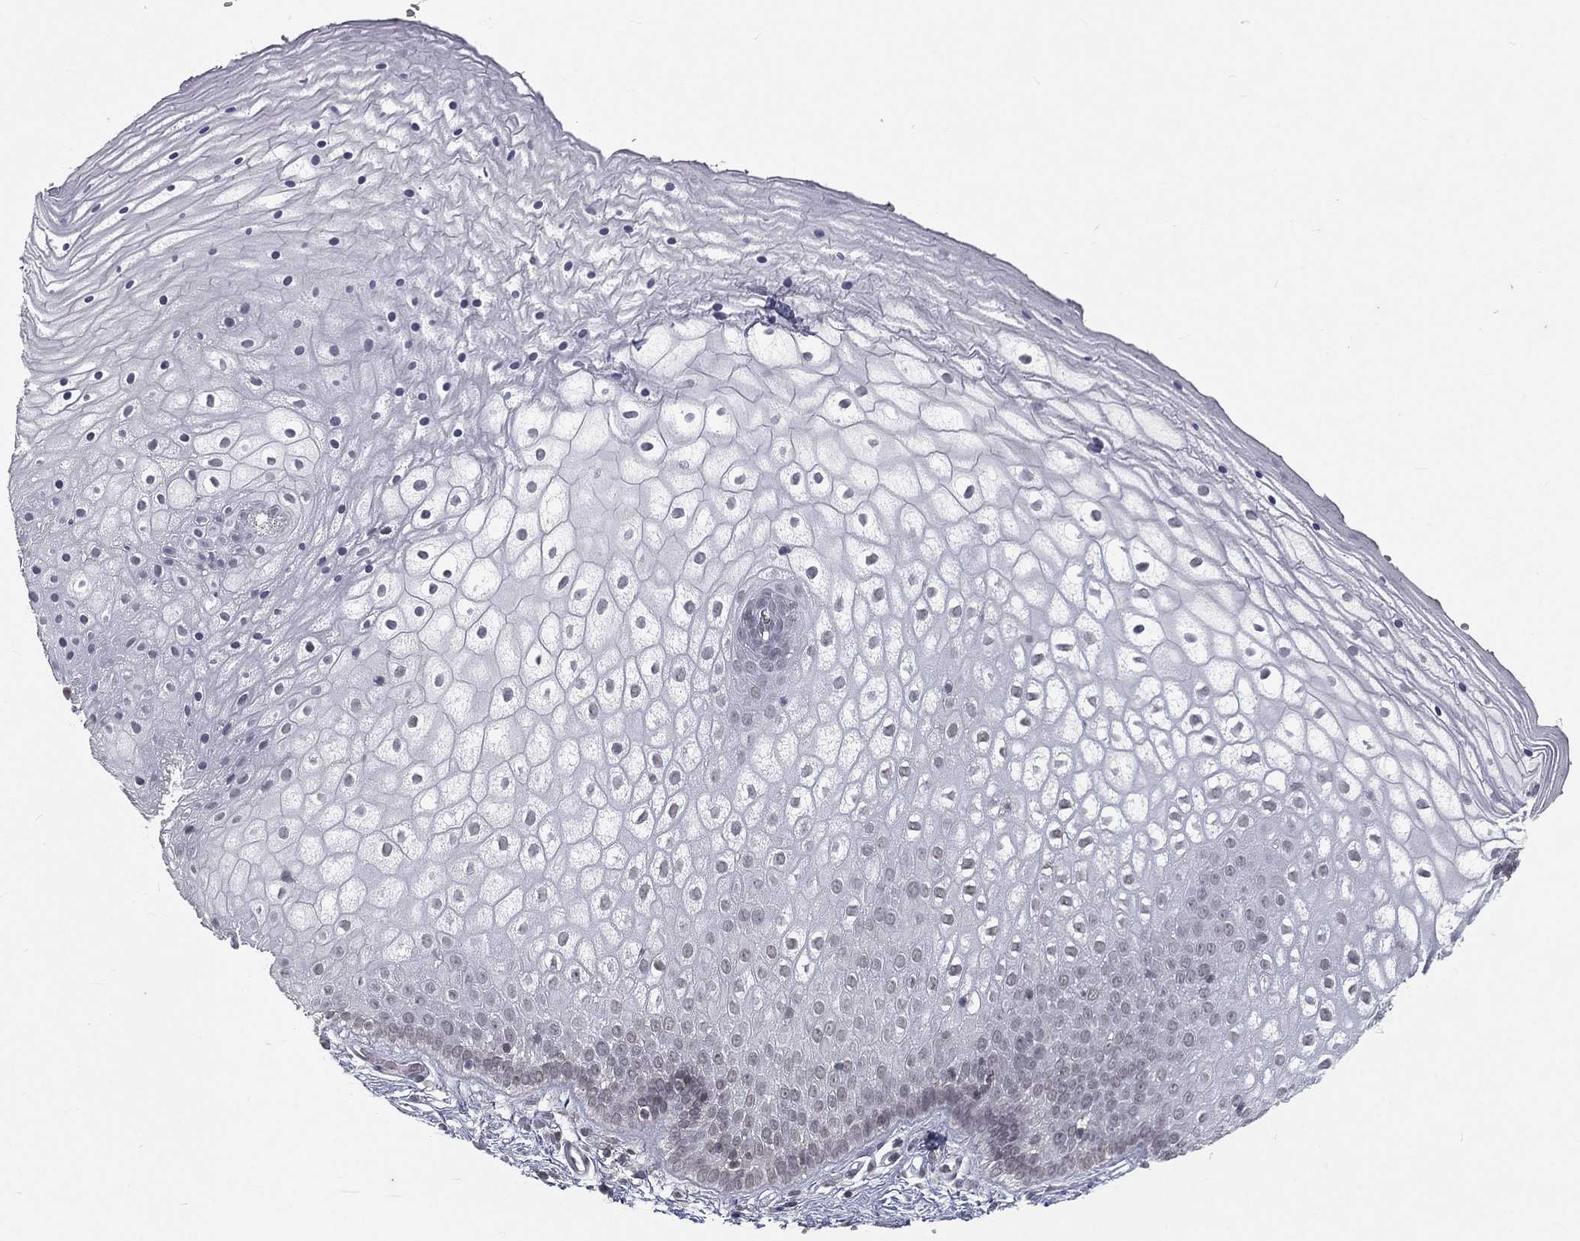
{"staining": {"intensity": "negative", "quantity": "none", "location": "none"}, "tissue": "vagina", "cell_type": "Squamous epithelial cells", "image_type": "normal", "snomed": [{"axis": "morphology", "description": "Normal tissue, NOS"}, {"axis": "topography", "description": "Vagina"}], "caption": "DAB (3,3'-diaminobenzidine) immunohistochemical staining of normal human vagina displays no significant expression in squamous epithelial cells. (Brightfield microscopy of DAB (3,3'-diaminobenzidine) immunohistochemistry at high magnification).", "gene": "MORC2", "patient": {"sex": "female", "age": 32}}